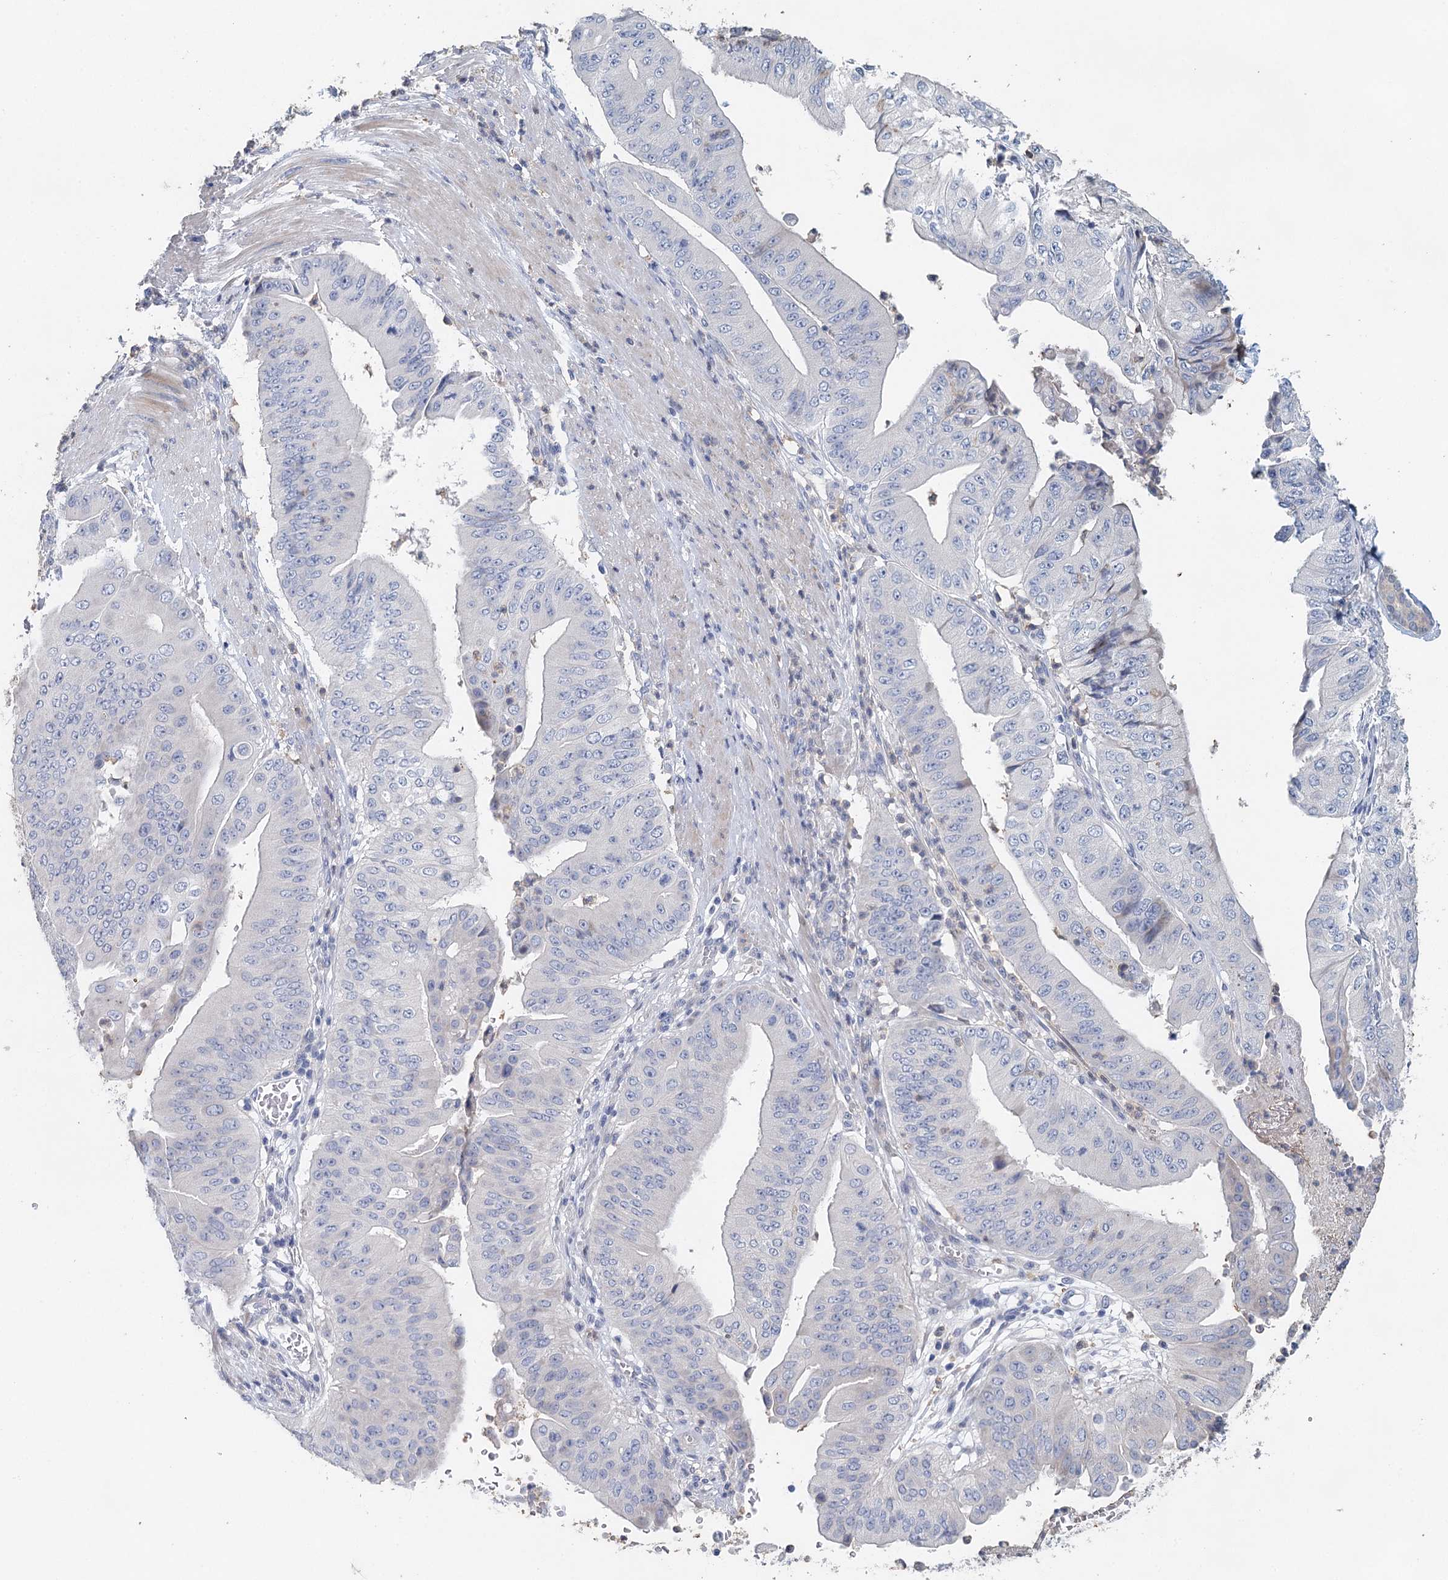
{"staining": {"intensity": "negative", "quantity": "none", "location": "none"}, "tissue": "pancreatic cancer", "cell_type": "Tumor cells", "image_type": "cancer", "snomed": [{"axis": "morphology", "description": "Adenocarcinoma, NOS"}, {"axis": "topography", "description": "Pancreas"}], "caption": "This photomicrograph is of pancreatic adenocarcinoma stained with immunohistochemistry (IHC) to label a protein in brown with the nuclei are counter-stained blue. There is no staining in tumor cells. (DAB (3,3'-diaminobenzidine) IHC visualized using brightfield microscopy, high magnification).", "gene": "MYL6B", "patient": {"sex": "female", "age": 77}}